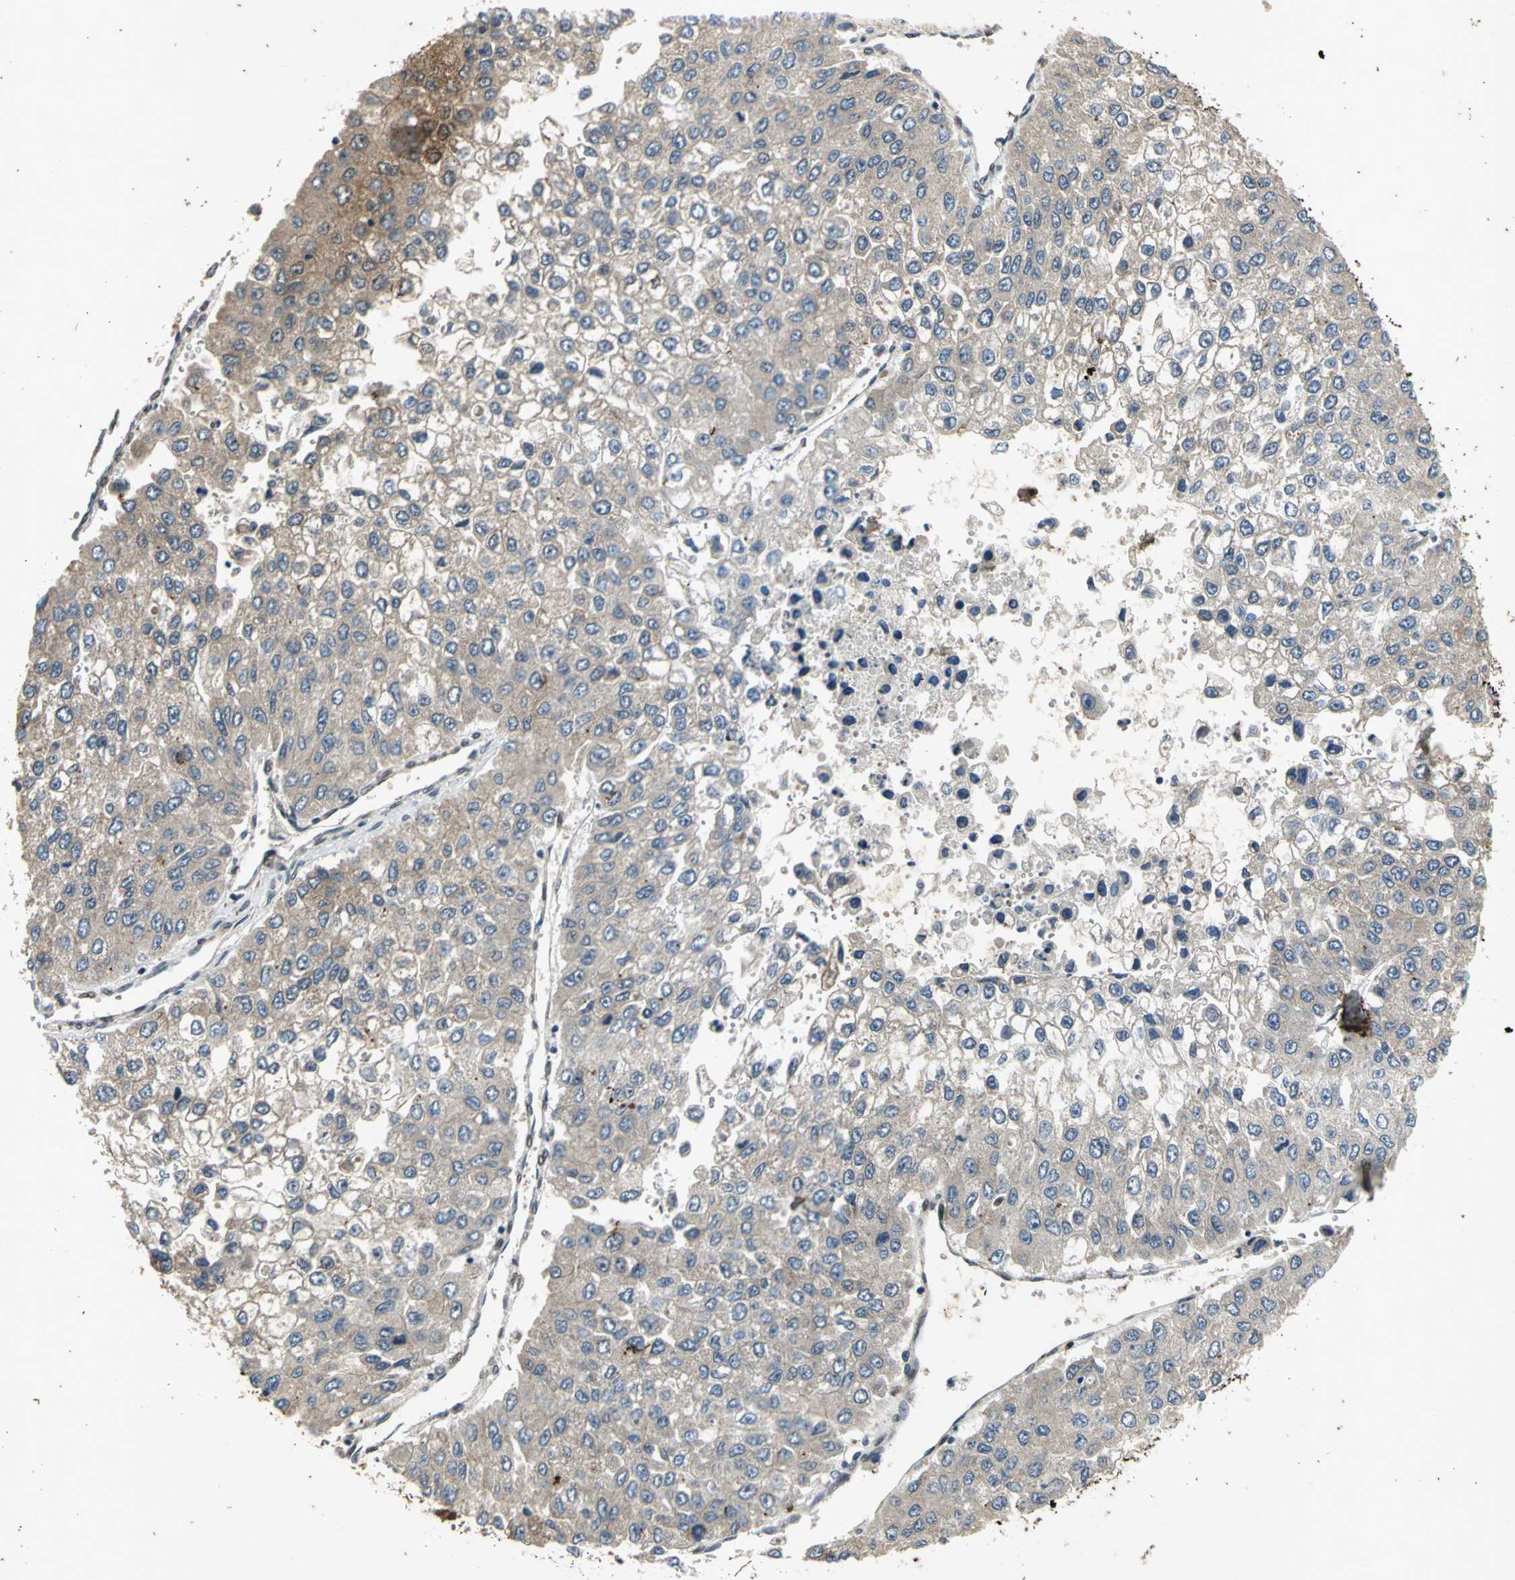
{"staining": {"intensity": "weak", "quantity": "<25%", "location": "cytoplasmic/membranous"}, "tissue": "liver cancer", "cell_type": "Tumor cells", "image_type": "cancer", "snomed": [{"axis": "morphology", "description": "Carcinoma, Hepatocellular, NOS"}, {"axis": "topography", "description": "Liver"}], "caption": "The image demonstrates no staining of tumor cells in liver cancer (hepatocellular carcinoma).", "gene": "NOTCH3", "patient": {"sex": "female", "age": 66}}